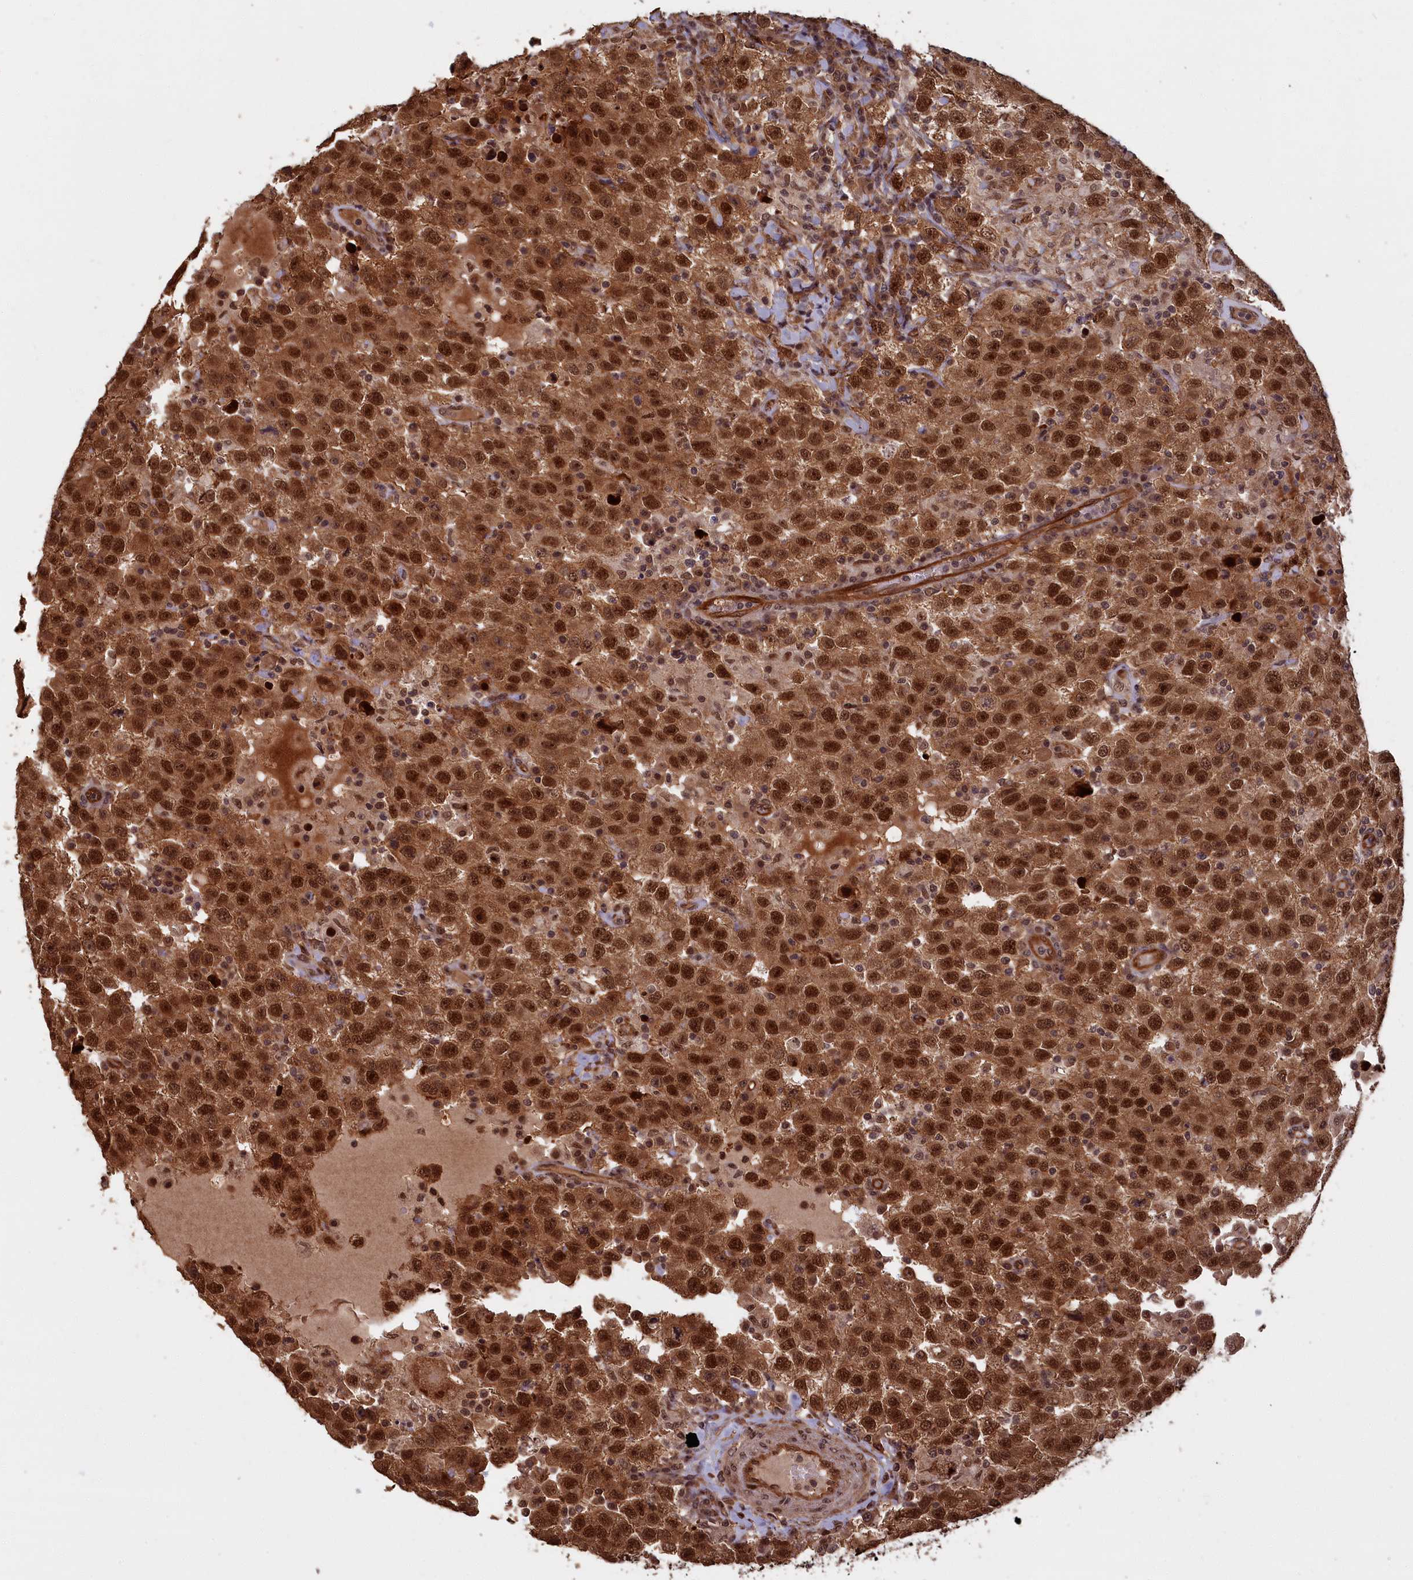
{"staining": {"intensity": "strong", "quantity": ">75%", "location": "cytoplasmic/membranous,nuclear"}, "tissue": "testis cancer", "cell_type": "Tumor cells", "image_type": "cancer", "snomed": [{"axis": "morphology", "description": "Seminoma, NOS"}, {"axis": "topography", "description": "Testis"}], "caption": "The histopathology image exhibits staining of testis cancer (seminoma), revealing strong cytoplasmic/membranous and nuclear protein expression (brown color) within tumor cells. (Brightfield microscopy of DAB IHC at high magnification).", "gene": "HIF3A", "patient": {"sex": "male", "age": 41}}